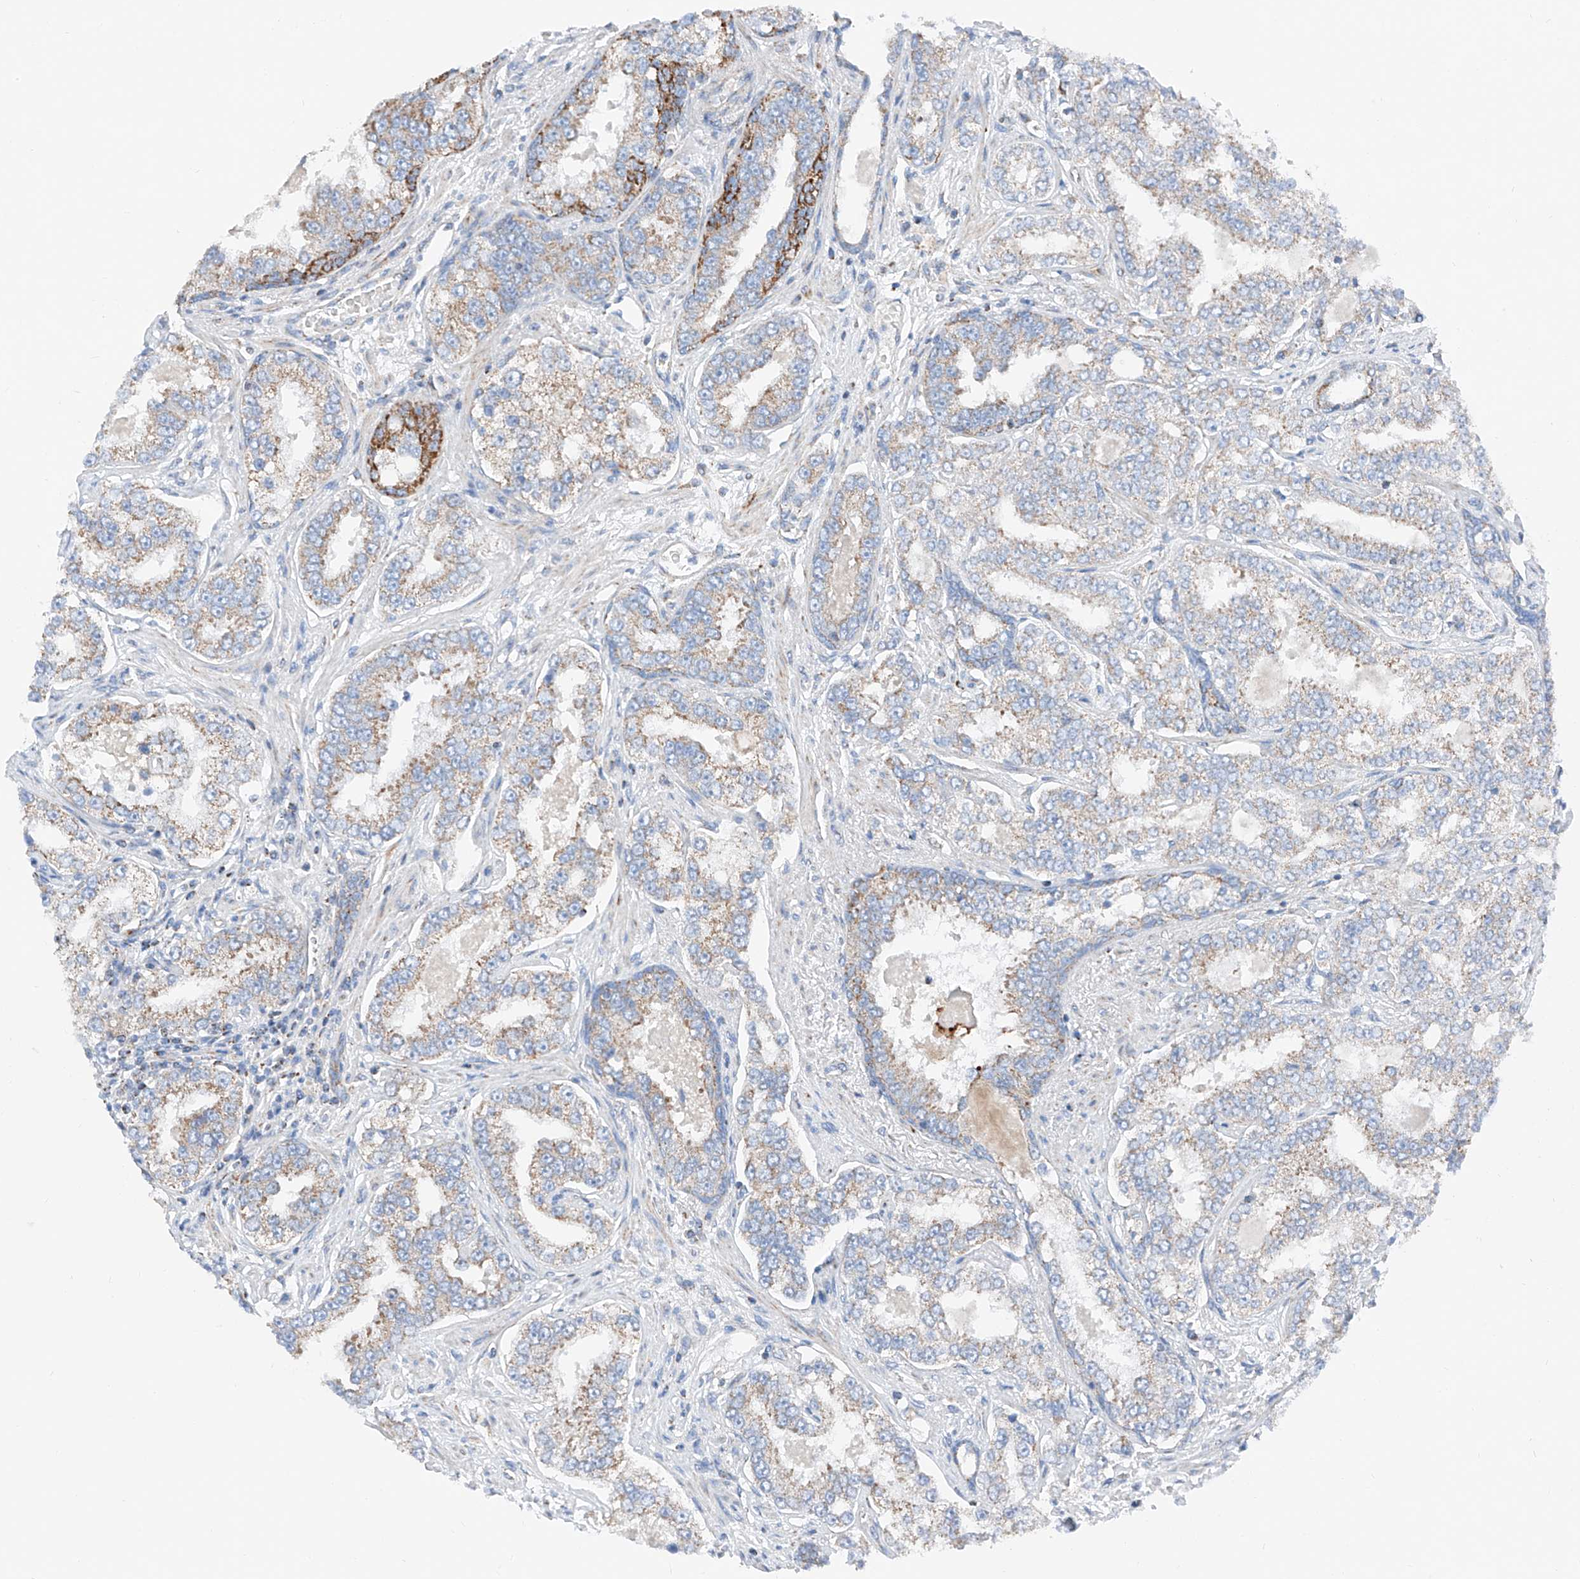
{"staining": {"intensity": "strong", "quantity": "<25%", "location": "cytoplasmic/membranous"}, "tissue": "prostate cancer", "cell_type": "Tumor cells", "image_type": "cancer", "snomed": [{"axis": "morphology", "description": "Normal tissue, NOS"}, {"axis": "morphology", "description": "Adenocarcinoma, High grade"}, {"axis": "topography", "description": "Prostate"}], "caption": "High-power microscopy captured an immunohistochemistry image of high-grade adenocarcinoma (prostate), revealing strong cytoplasmic/membranous expression in approximately <25% of tumor cells.", "gene": "MRAP", "patient": {"sex": "male", "age": 83}}